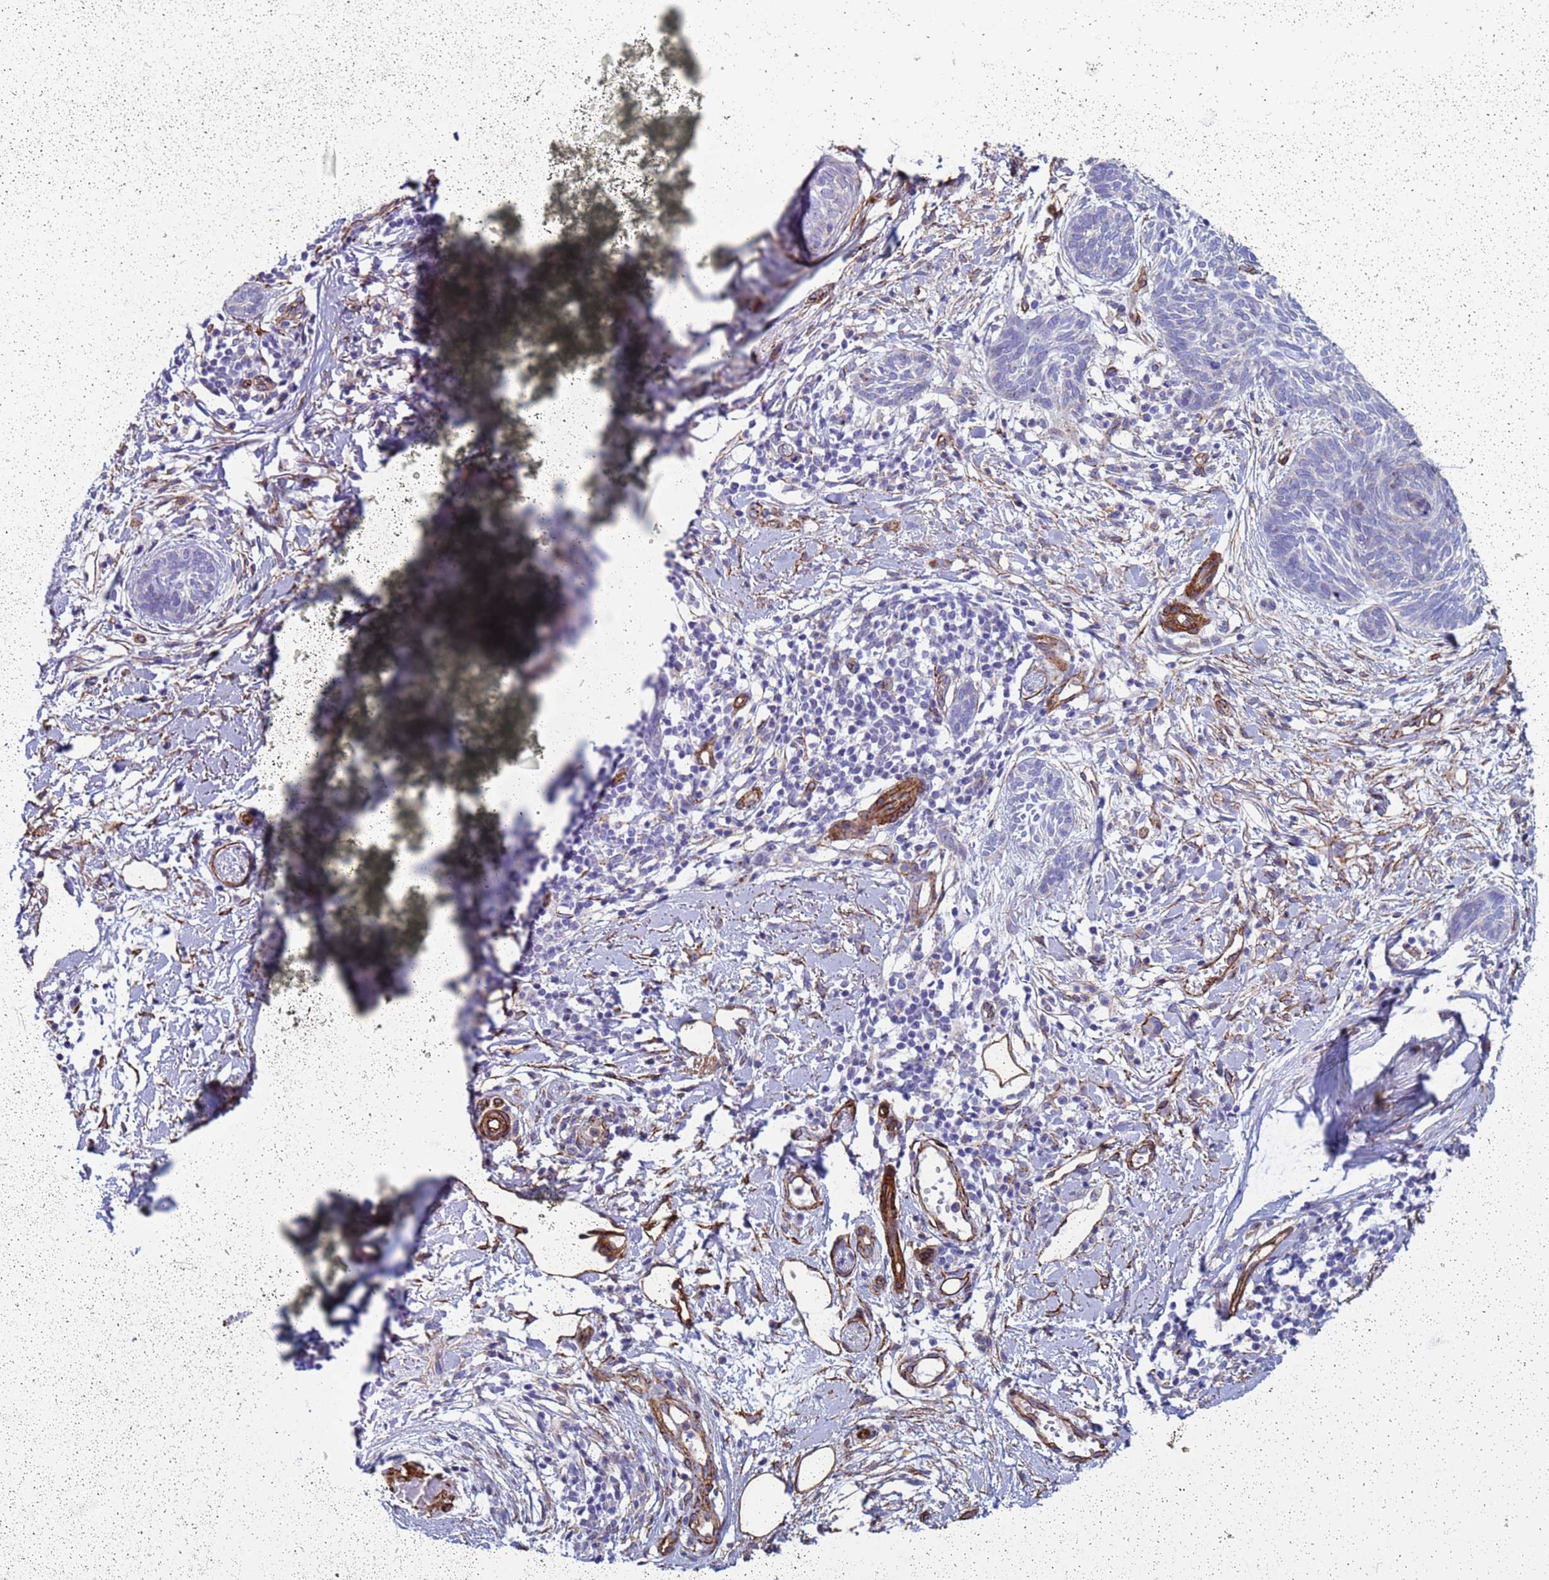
{"staining": {"intensity": "weak", "quantity": "<25%", "location": "cytoplasmic/membranous"}, "tissue": "skin cancer", "cell_type": "Tumor cells", "image_type": "cancer", "snomed": [{"axis": "morphology", "description": "Basal cell carcinoma"}, {"axis": "topography", "description": "Skin"}], "caption": "The IHC image has no significant expression in tumor cells of skin cancer (basal cell carcinoma) tissue. The staining was performed using DAB to visualize the protein expression in brown, while the nuclei were stained in blue with hematoxylin (Magnification: 20x).", "gene": "GASK1A", "patient": {"sex": "female", "age": 81}}